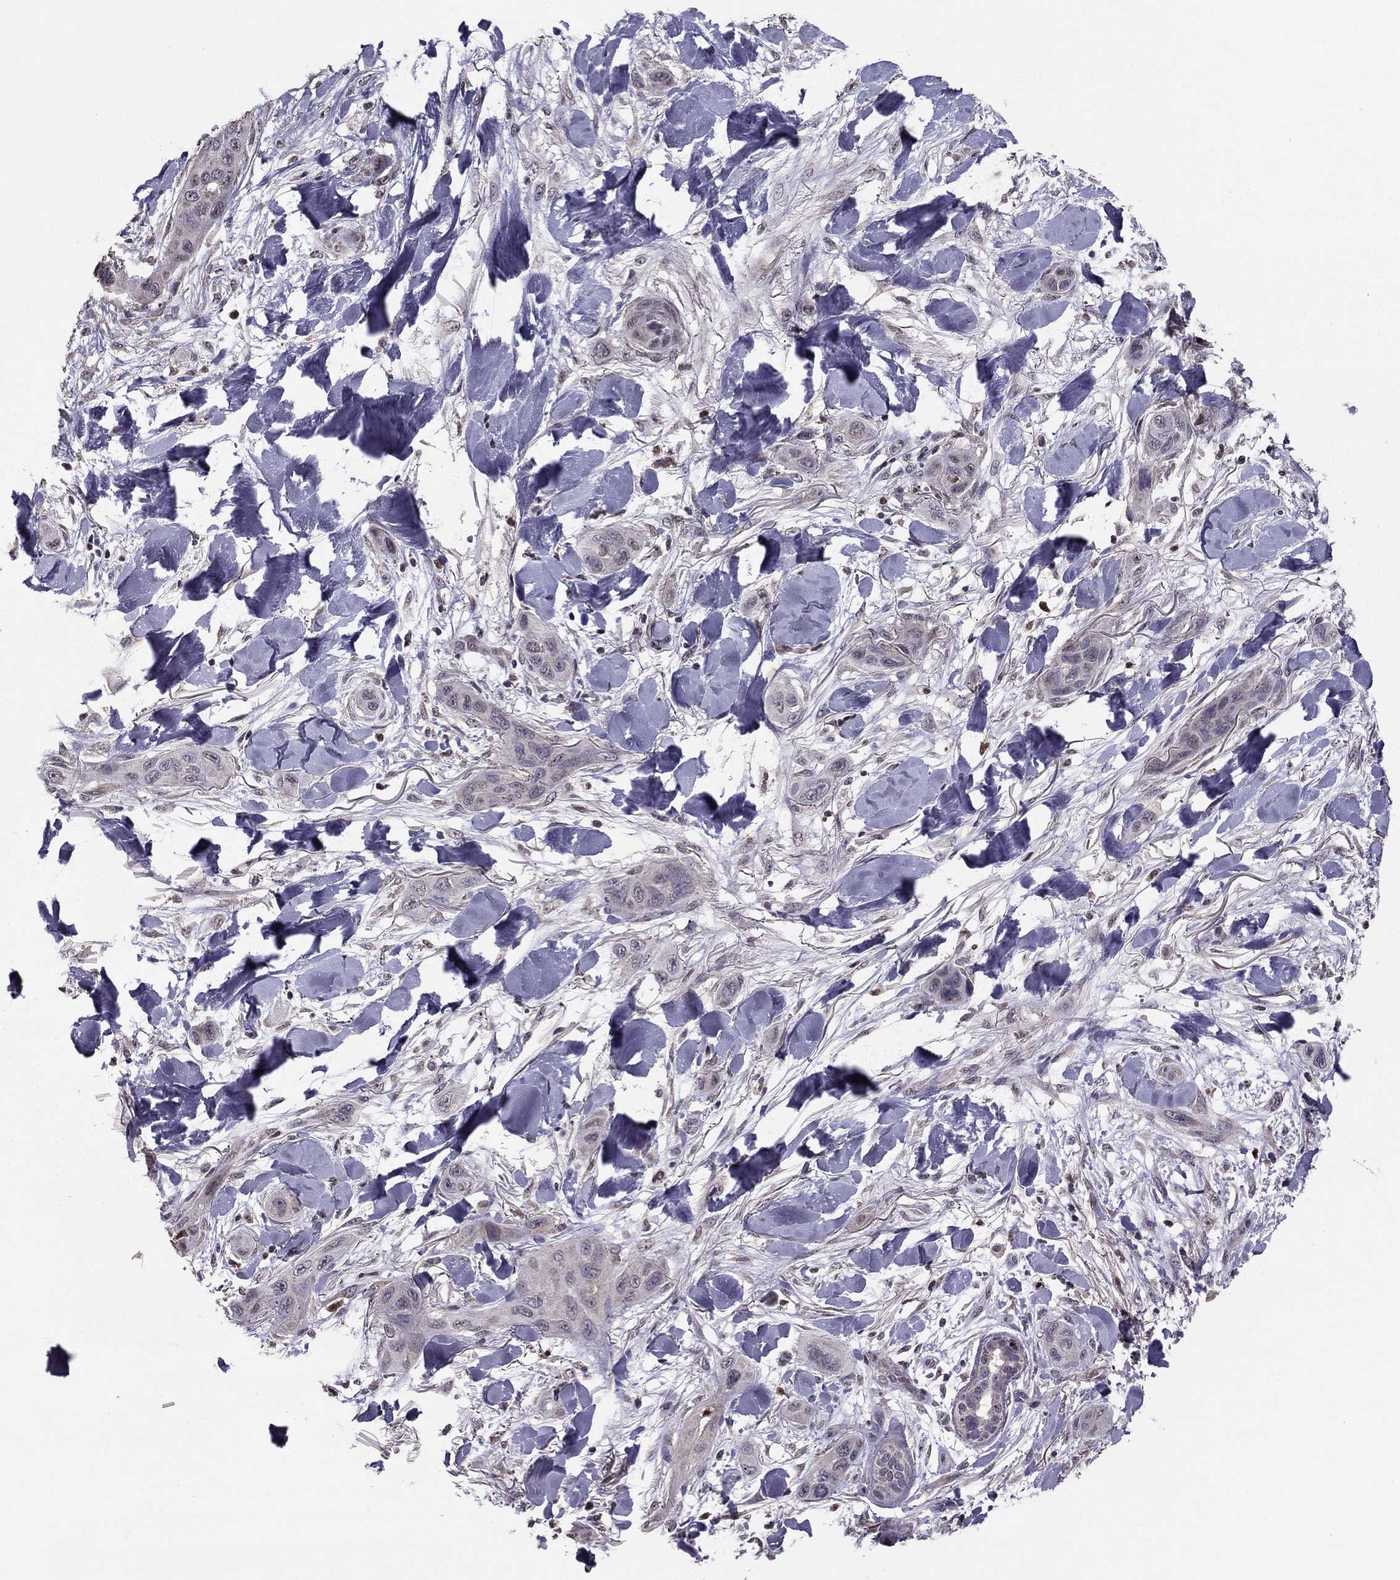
{"staining": {"intensity": "negative", "quantity": "none", "location": "none"}, "tissue": "skin cancer", "cell_type": "Tumor cells", "image_type": "cancer", "snomed": [{"axis": "morphology", "description": "Squamous cell carcinoma, NOS"}, {"axis": "topography", "description": "Skin"}], "caption": "DAB (3,3'-diaminobenzidine) immunohistochemical staining of human skin cancer reveals no significant expression in tumor cells. Brightfield microscopy of IHC stained with DAB (brown) and hematoxylin (blue), captured at high magnification.", "gene": "HCN1", "patient": {"sex": "male", "age": 78}}